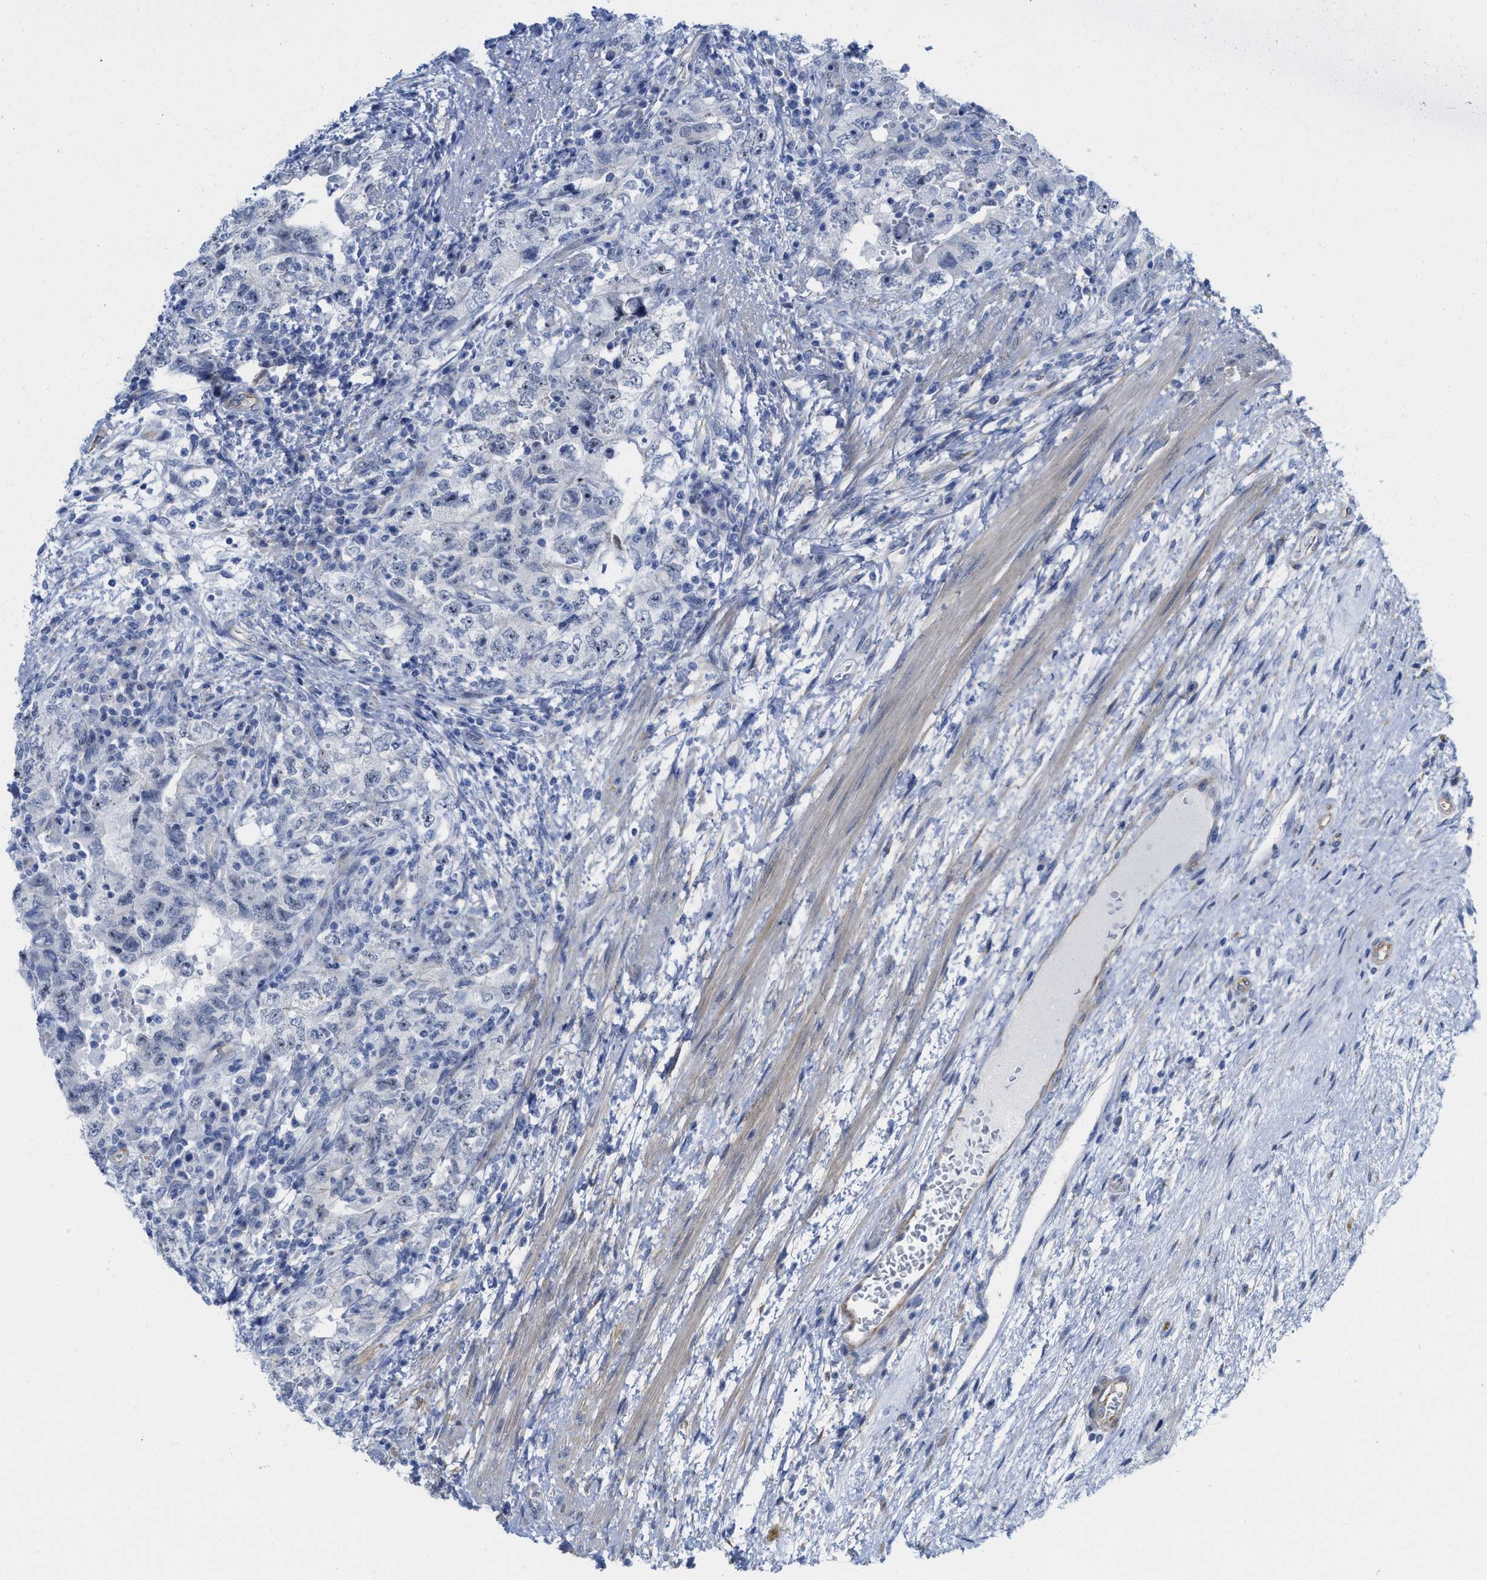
{"staining": {"intensity": "negative", "quantity": "none", "location": "none"}, "tissue": "testis cancer", "cell_type": "Tumor cells", "image_type": "cancer", "snomed": [{"axis": "morphology", "description": "Carcinoma, Embryonal, NOS"}, {"axis": "topography", "description": "Testis"}], "caption": "Tumor cells show no significant expression in testis embryonal carcinoma.", "gene": "TUB", "patient": {"sex": "male", "age": 26}}